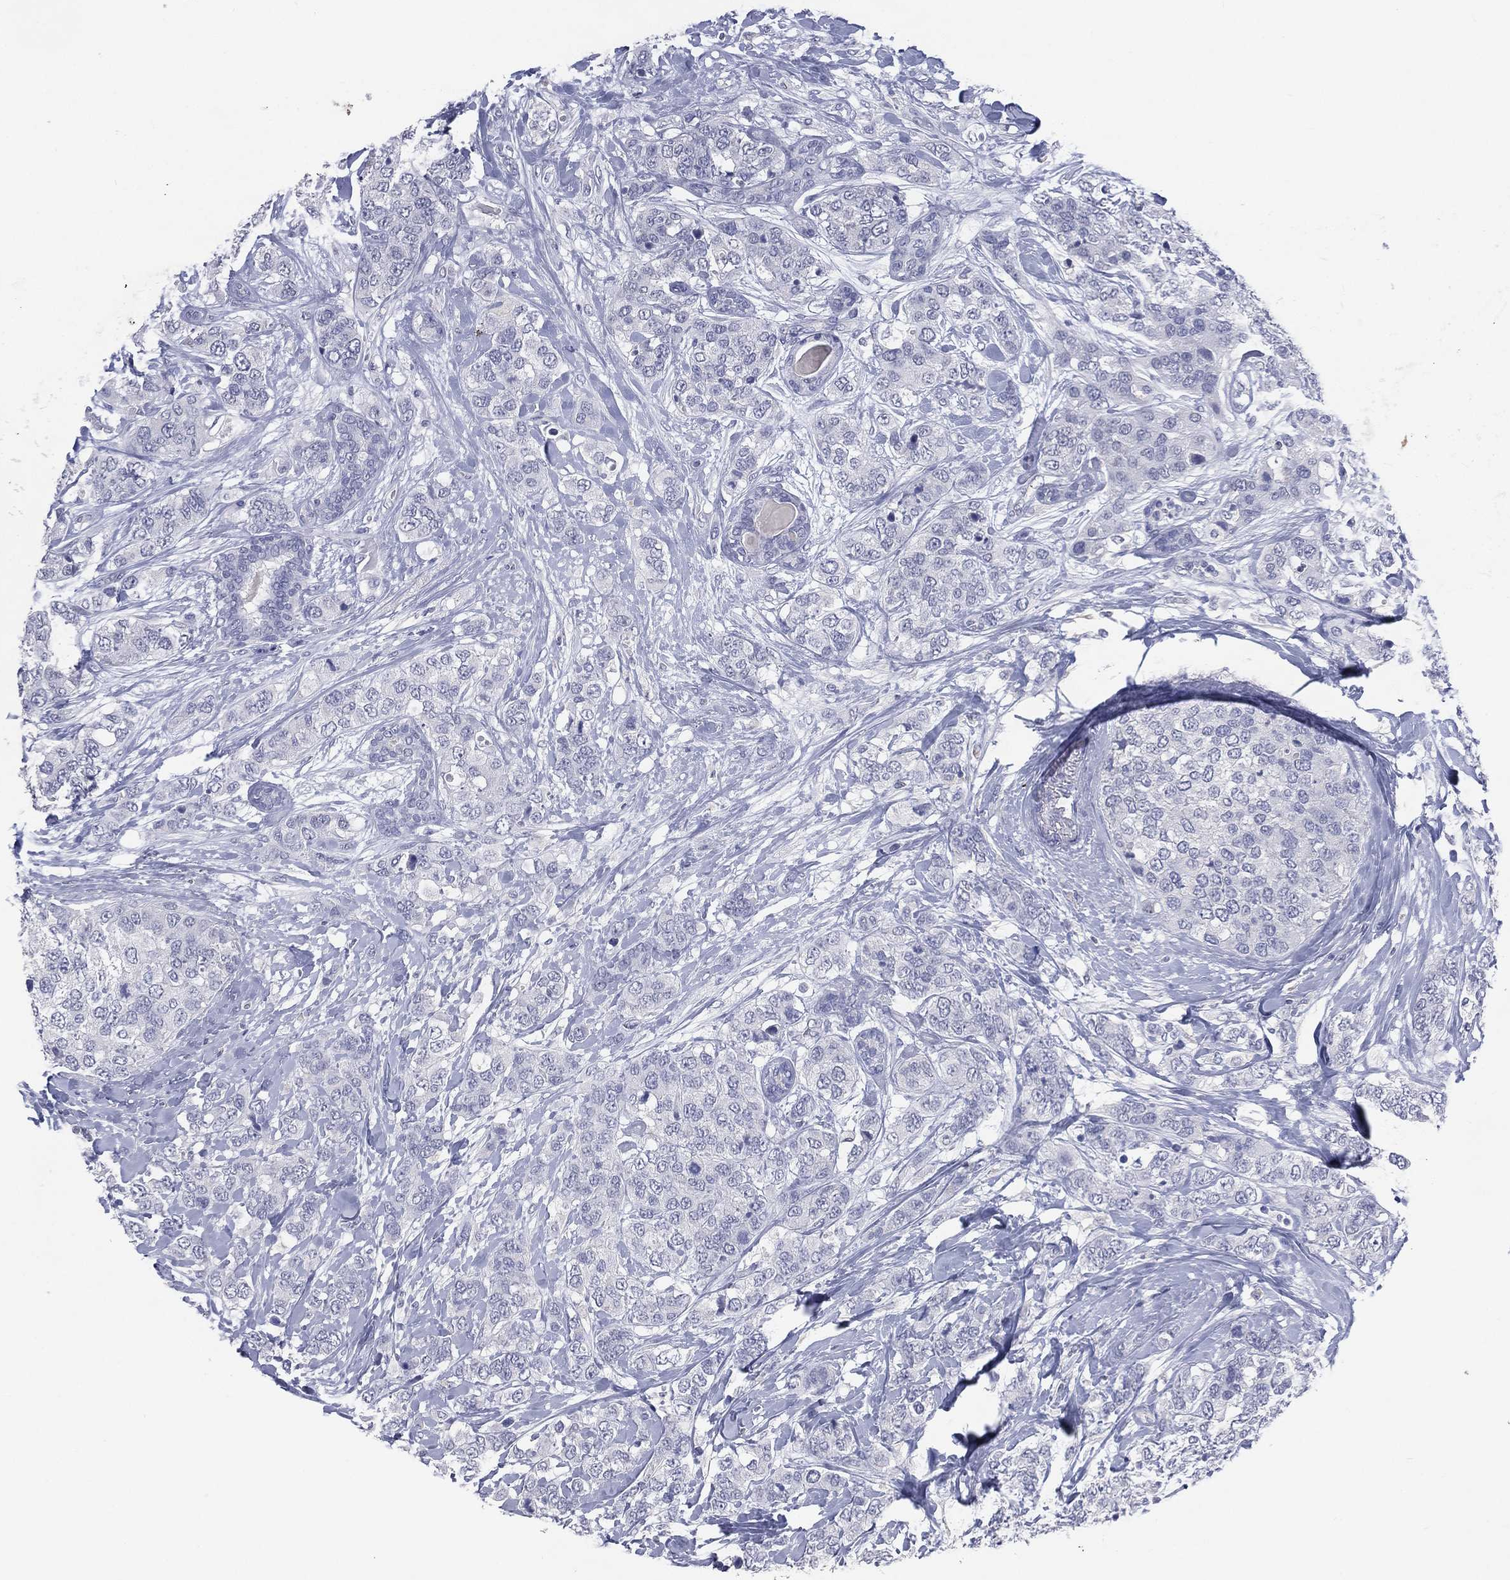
{"staining": {"intensity": "negative", "quantity": "none", "location": "none"}, "tissue": "breast cancer", "cell_type": "Tumor cells", "image_type": "cancer", "snomed": [{"axis": "morphology", "description": "Lobular carcinoma"}, {"axis": "topography", "description": "Breast"}], "caption": "Immunohistochemistry (IHC) histopathology image of lobular carcinoma (breast) stained for a protein (brown), which demonstrates no expression in tumor cells. (DAB (3,3'-diaminobenzidine) immunohistochemistry, high magnification).", "gene": "KRT35", "patient": {"sex": "female", "age": 59}}